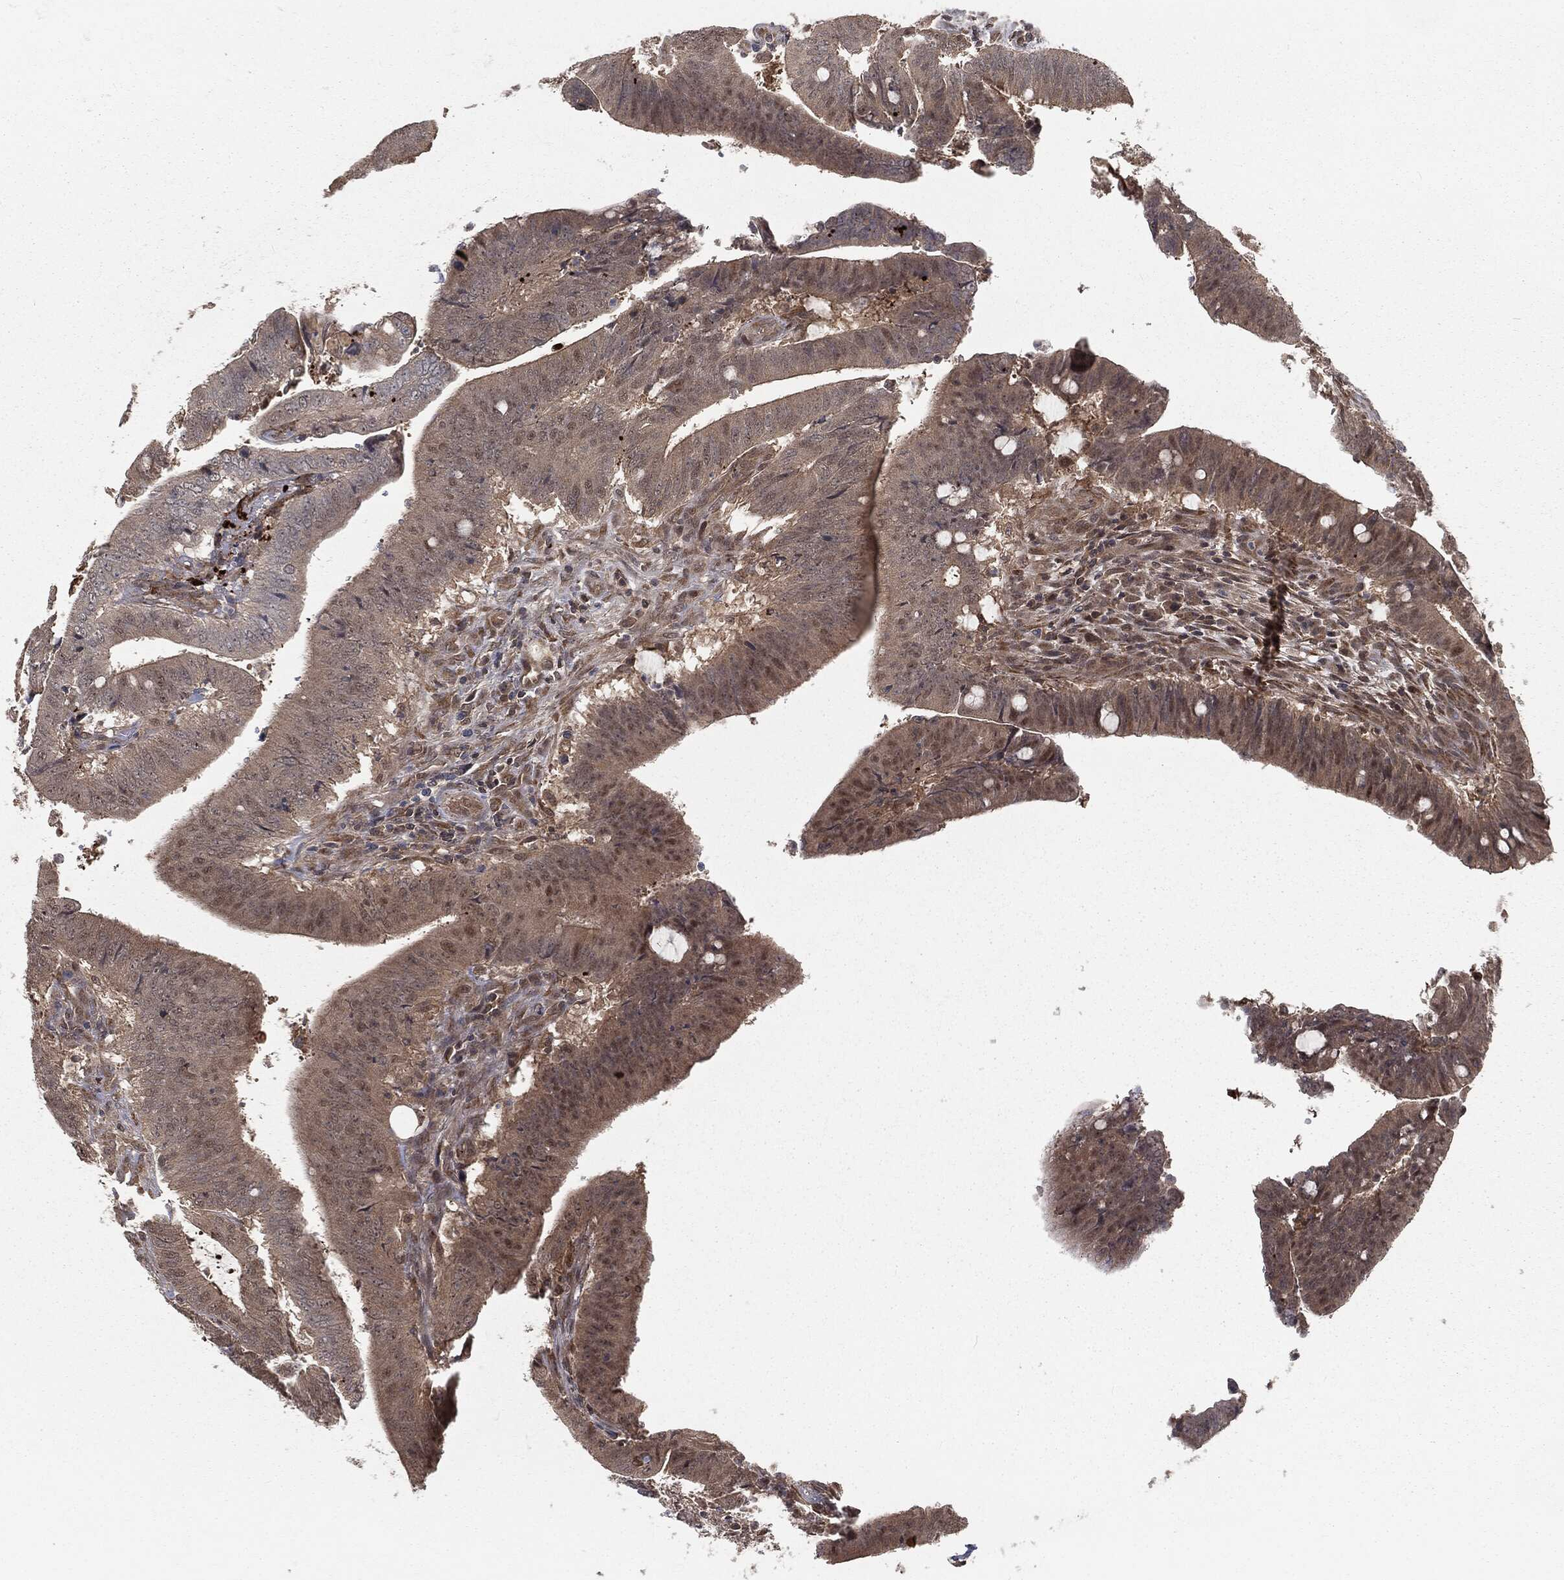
{"staining": {"intensity": "weak", "quantity": "<25%", "location": "nuclear"}, "tissue": "colorectal cancer", "cell_type": "Tumor cells", "image_type": "cancer", "snomed": [{"axis": "morphology", "description": "Adenocarcinoma, NOS"}, {"axis": "topography", "description": "Colon"}], "caption": "An immunohistochemistry (IHC) photomicrograph of adenocarcinoma (colorectal) is shown. There is no staining in tumor cells of adenocarcinoma (colorectal).", "gene": "FBXO7", "patient": {"sex": "female", "age": 43}}